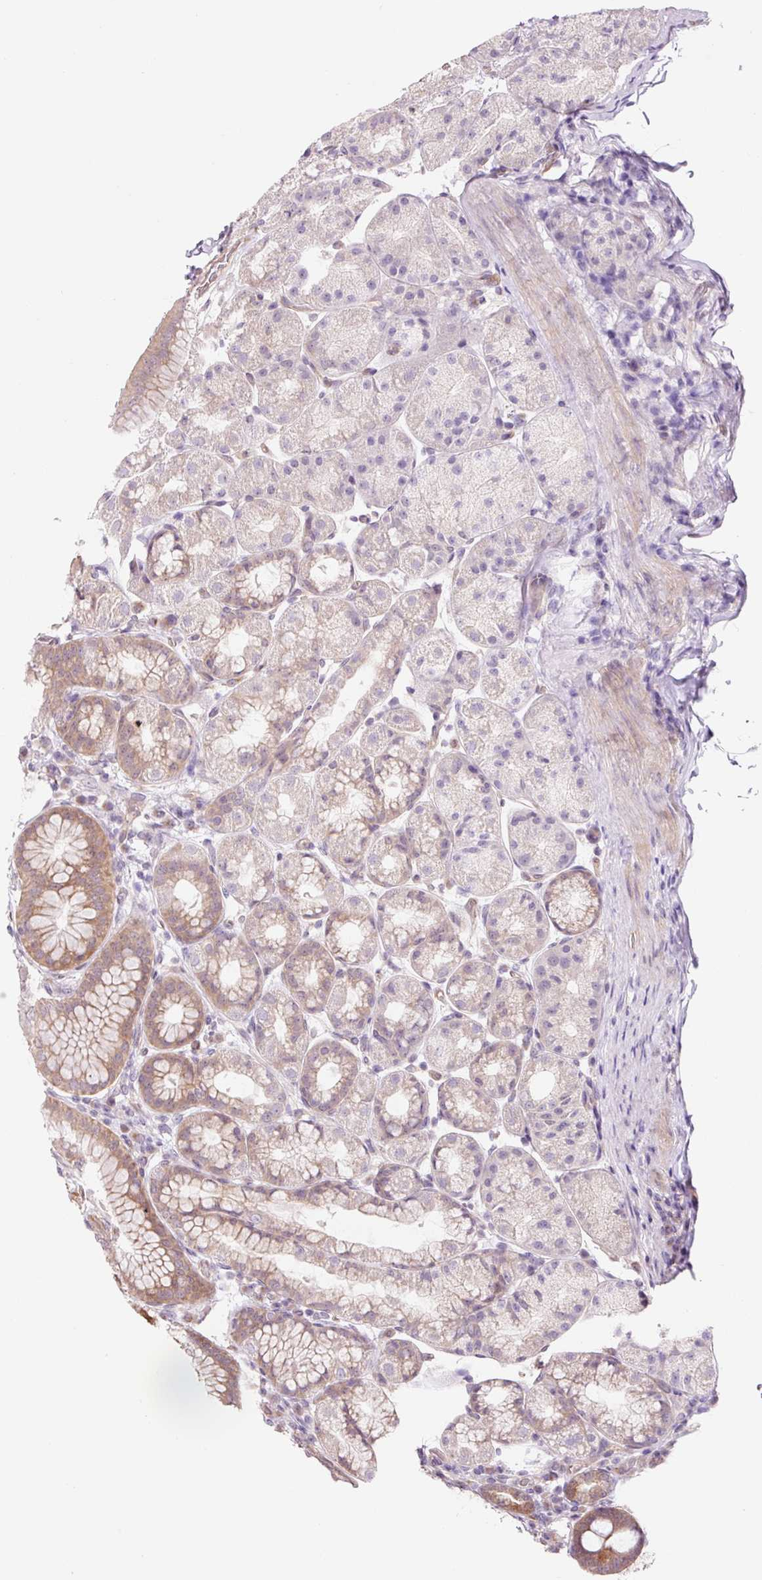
{"staining": {"intensity": "moderate", "quantity": "25%-75%", "location": "cytoplasmic/membranous,nuclear"}, "tissue": "stomach", "cell_type": "Glandular cells", "image_type": "normal", "snomed": [{"axis": "morphology", "description": "Normal tissue, NOS"}, {"axis": "topography", "description": "Stomach, upper"}, {"axis": "topography", "description": "Stomach"}], "caption": "Protein expression by IHC exhibits moderate cytoplasmic/membranous,nuclear staining in about 25%-75% of glandular cells in unremarkable stomach. (DAB (3,3'-diaminobenzidine) = brown stain, brightfield microscopy at high magnification).", "gene": "FBXL14", "patient": {"sex": "male", "age": 68}}